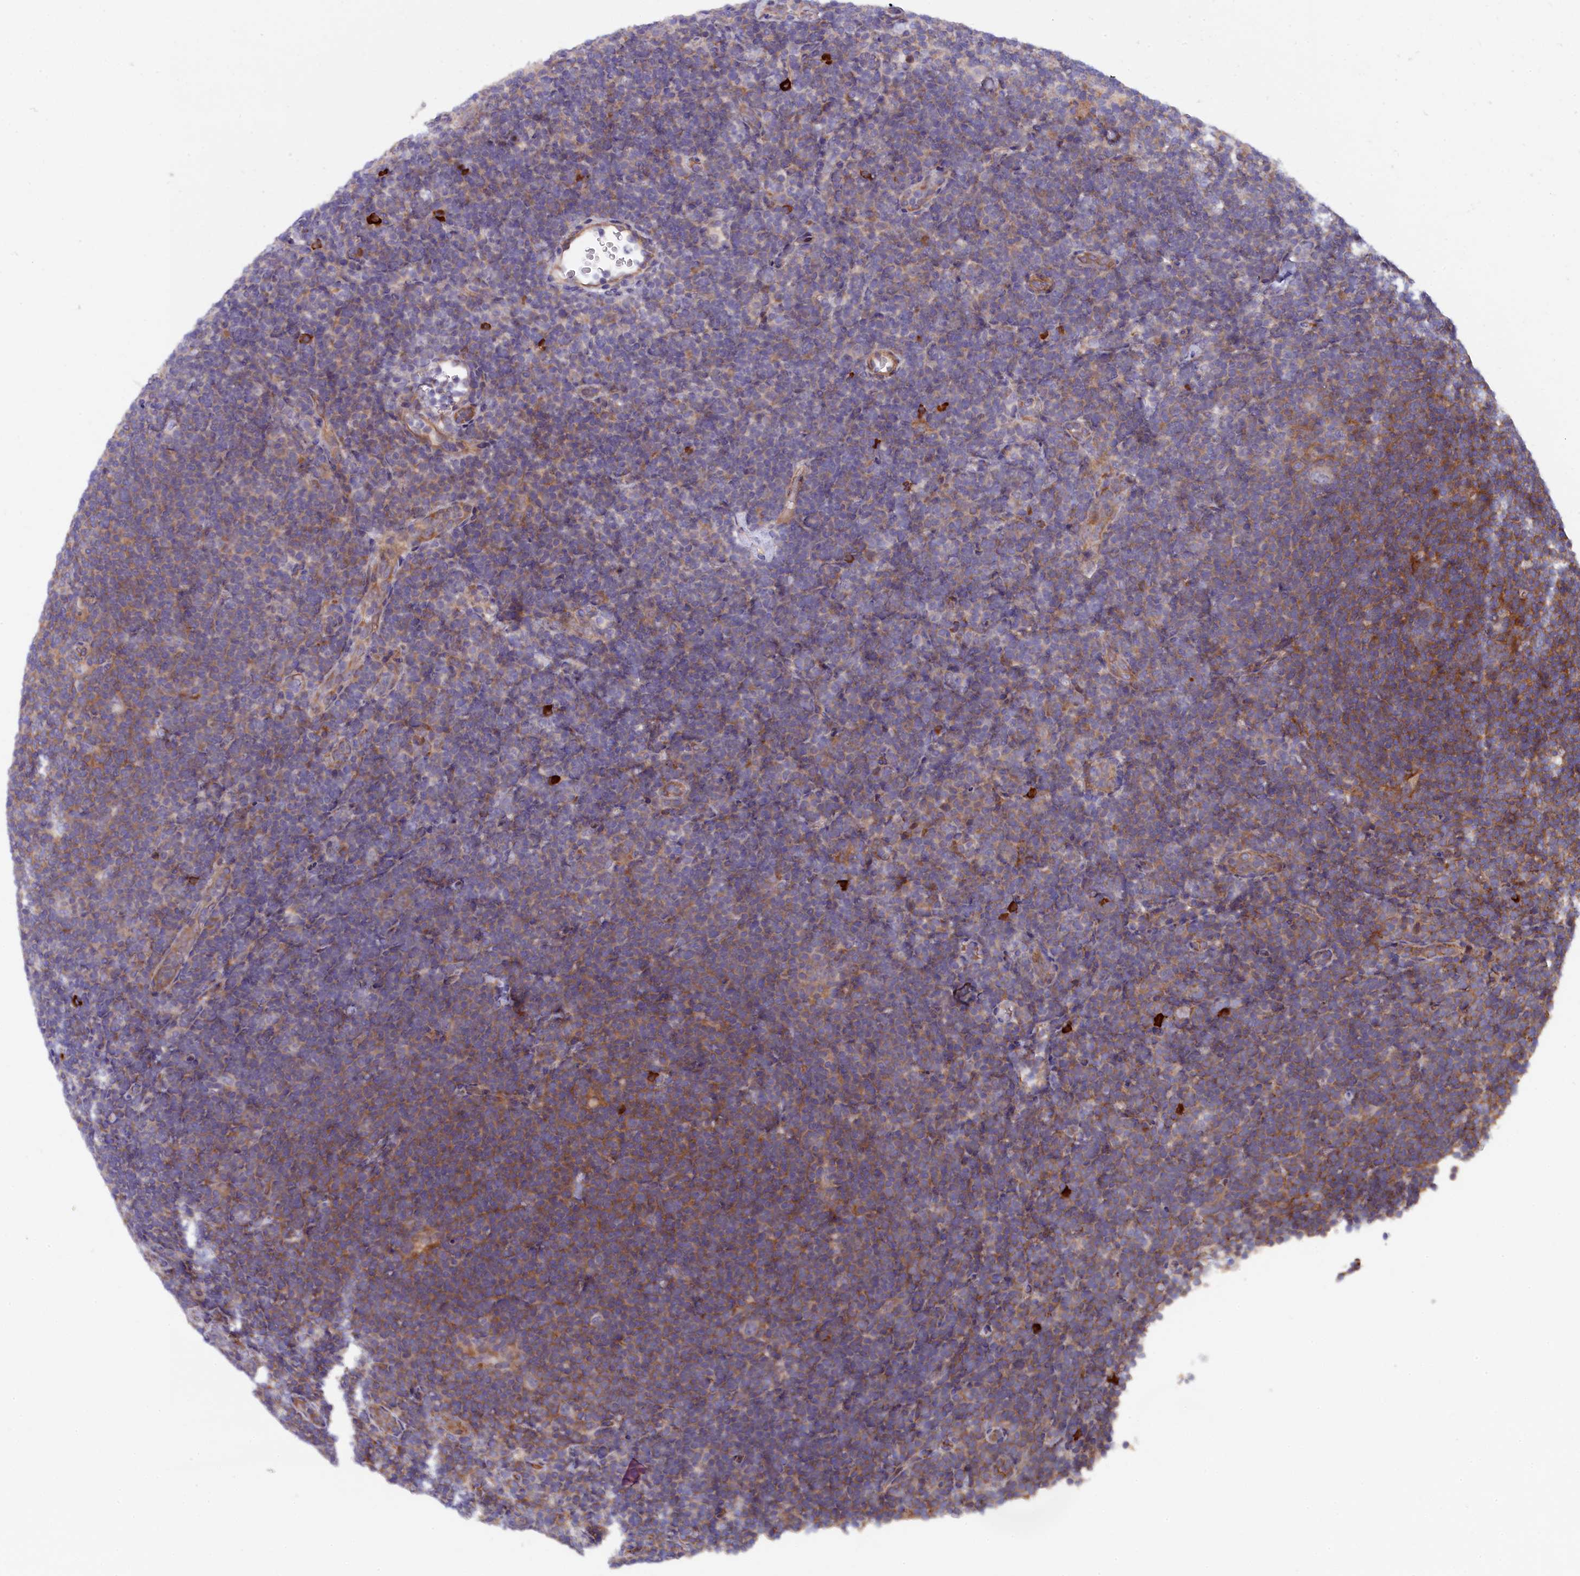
{"staining": {"intensity": "negative", "quantity": "none", "location": "none"}, "tissue": "lymphoma", "cell_type": "Tumor cells", "image_type": "cancer", "snomed": [{"axis": "morphology", "description": "Hodgkin's disease, NOS"}, {"axis": "topography", "description": "Lymph node"}], "caption": "Immunohistochemical staining of human Hodgkin's disease demonstrates no significant positivity in tumor cells. (Immunohistochemistry (ihc), brightfield microscopy, high magnification).", "gene": "JPT2", "patient": {"sex": "female", "age": 57}}